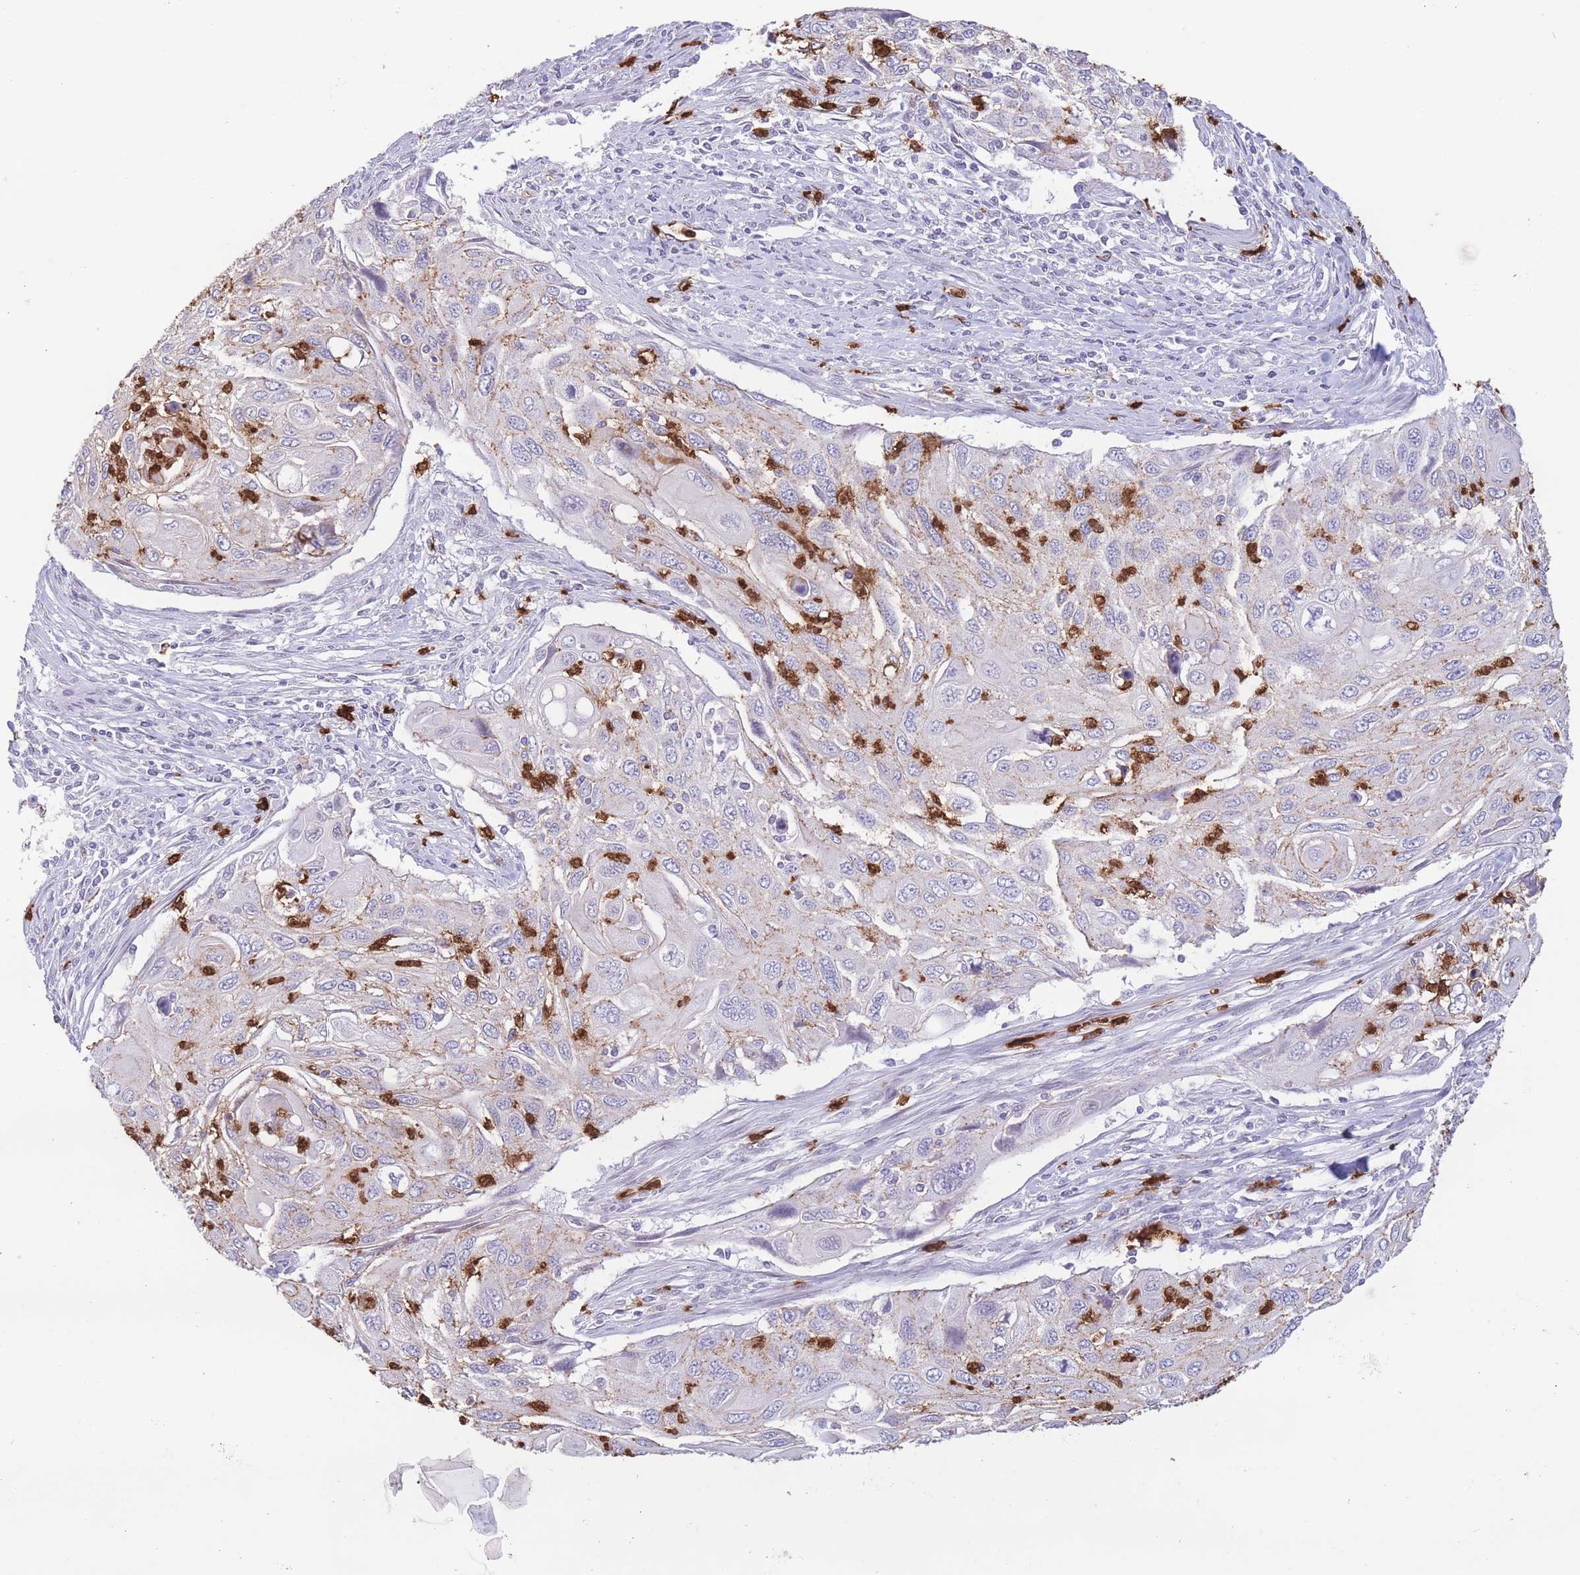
{"staining": {"intensity": "negative", "quantity": "none", "location": "none"}, "tissue": "cervical cancer", "cell_type": "Tumor cells", "image_type": "cancer", "snomed": [{"axis": "morphology", "description": "Squamous cell carcinoma, NOS"}, {"axis": "topography", "description": "Cervix"}], "caption": "Immunohistochemistry (IHC) histopathology image of neoplastic tissue: squamous cell carcinoma (cervical) stained with DAB displays no significant protein positivity in tumor cells.", "gene": "LCLAT1", "patient": {"sex": "female", "age": 70}}